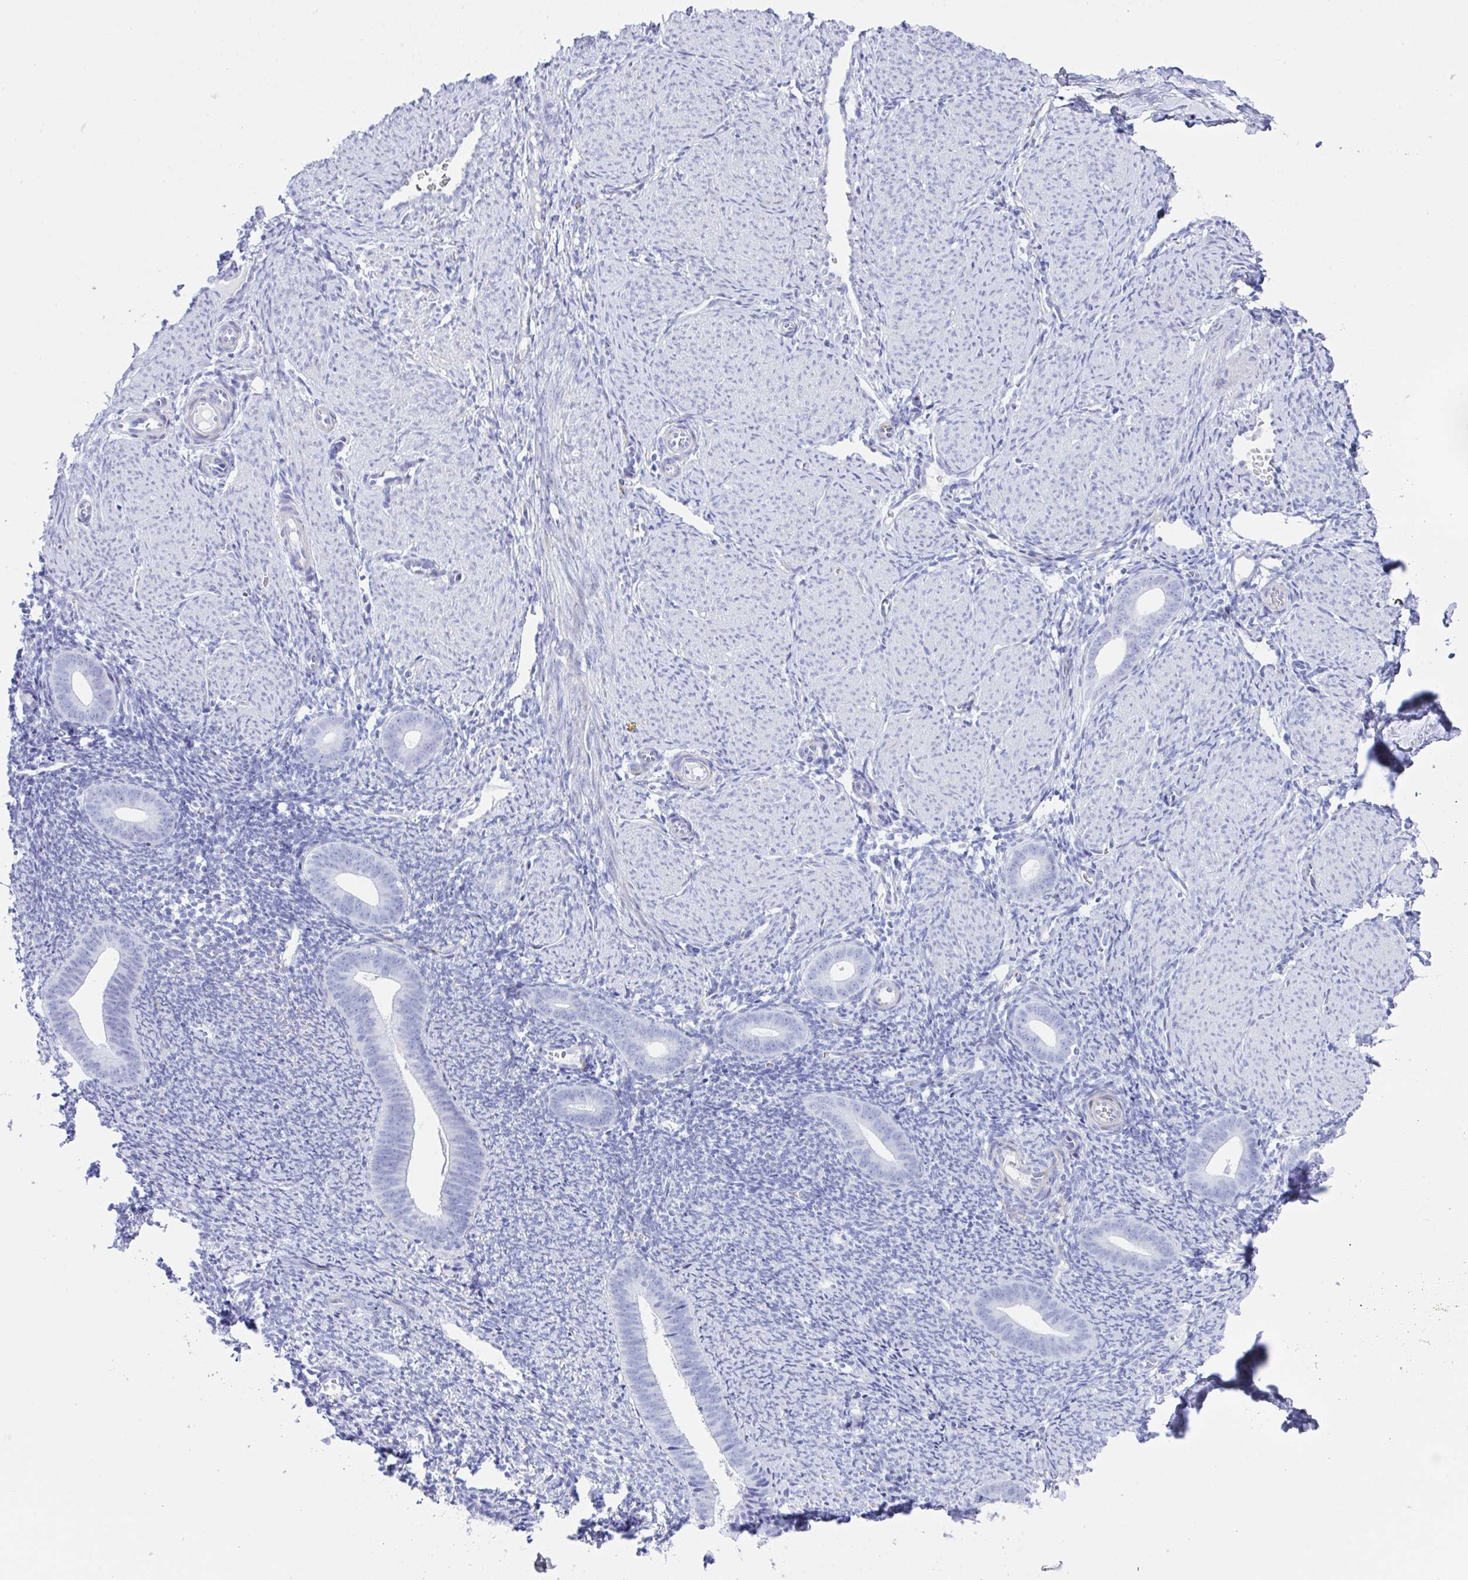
{"staining": {"intensity": "negative", "quantity": "none", "location": "none"}, "tissue": "endometrium", "cell_type": "Cells in endometrial stroma", "image_type": "normal", "snomed": [{"axis": "morphology", "description": "Normal tissue, NOS"}, {"axis": "topography", "description": "Endometrium"}], "caption": "DAB (3,3'-diaminobenzidine) immunohistochemical staining of benign human endometrium demonstrates no significant expression in cells in endometrial stroma. (IHC, brightfield microscopy, high magnification).", "gene": "ZNF713", "patient": {"sex": "female", "age": 39}}